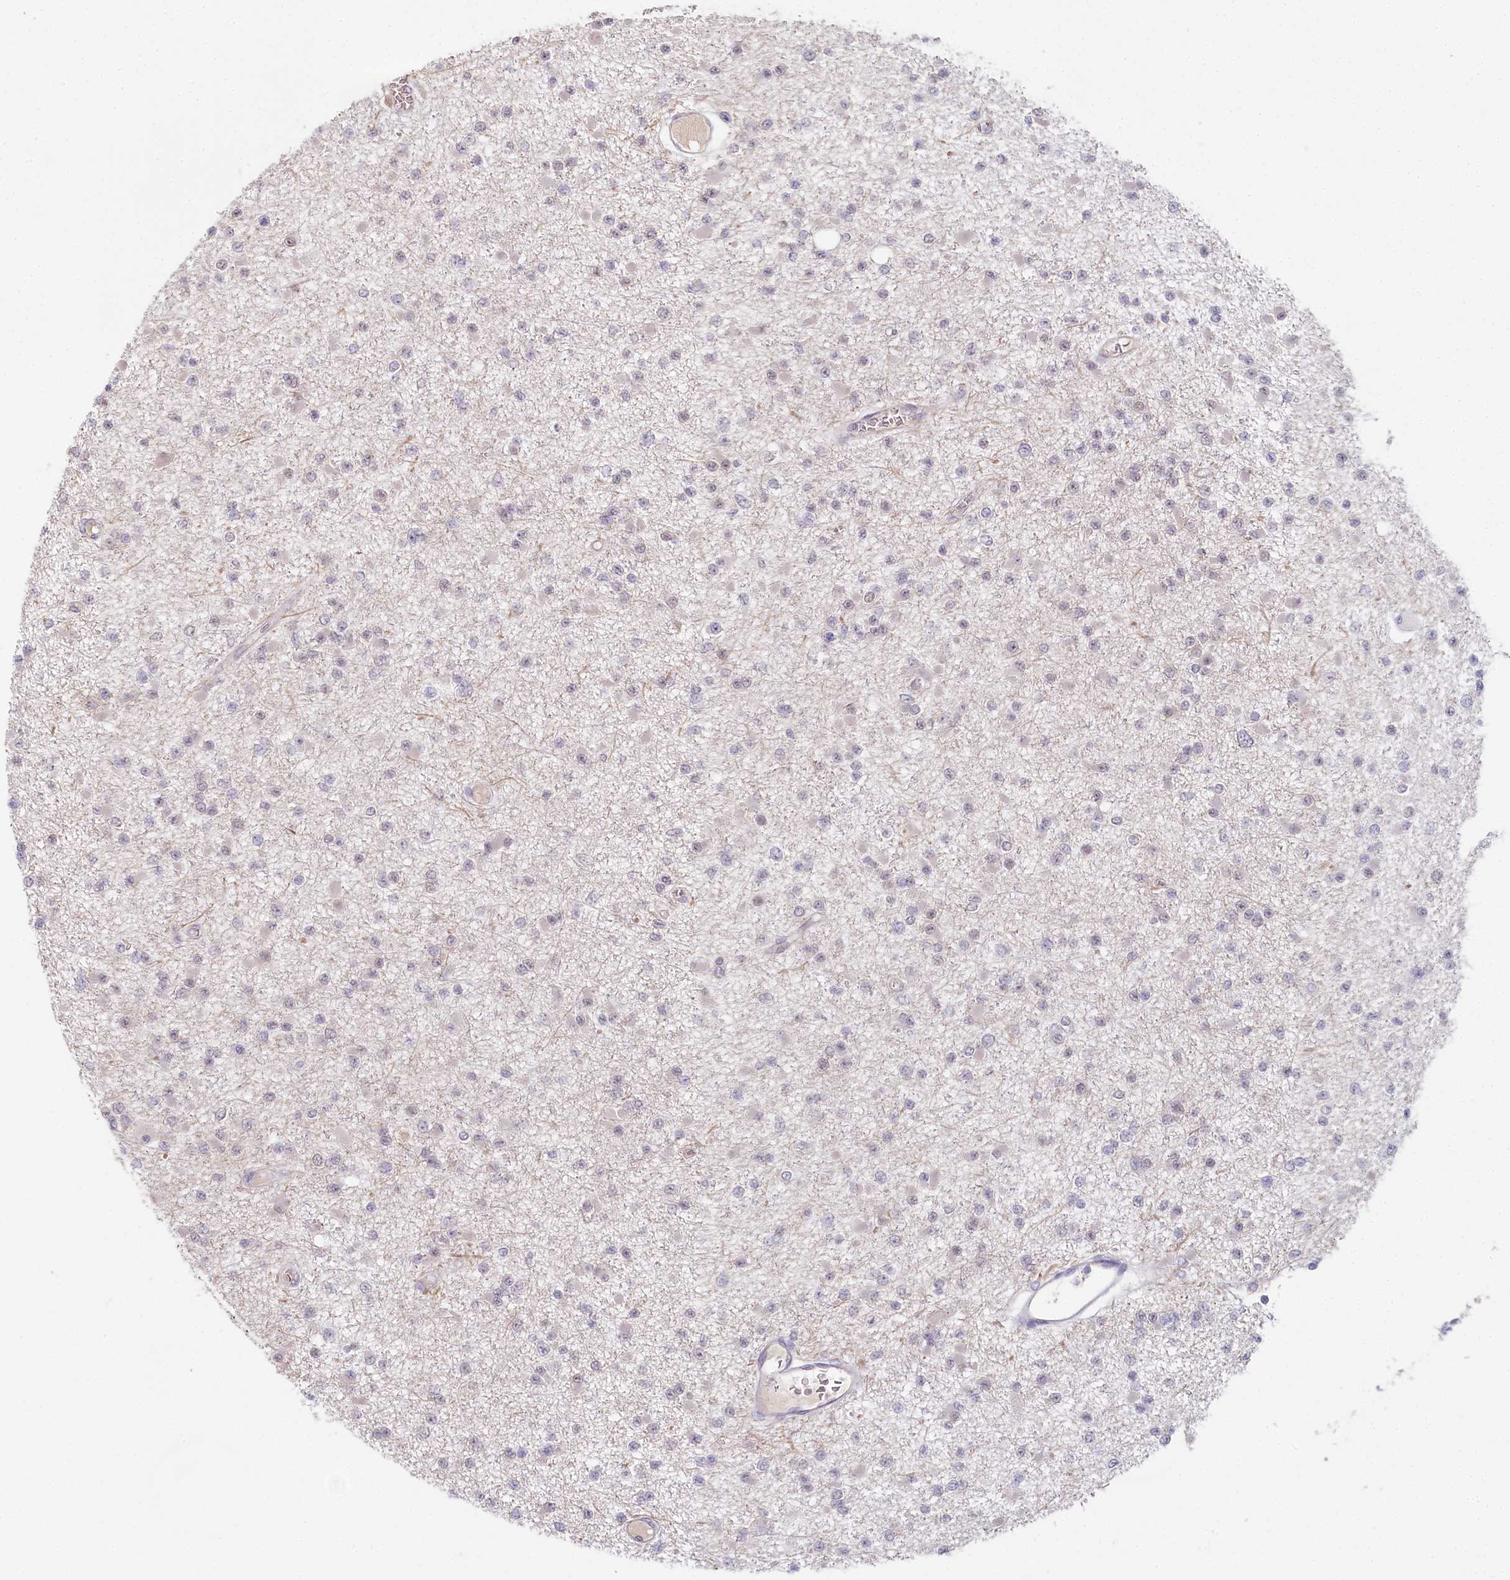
{"staining": {"intensity": "negative", "quantity": "none", "location": "none"}, "tissue": "glioma", "cell_type": "Tumor cells", "image_type": "cancer", "snomed": [{"axis": "morphology", "description": "Glioma, malignant, Low grade"}, {"axis": "topography", "description": "Brain"}], "caption": "An immunohistochemistry (IHC) image of glioma is shown. There is no staining in tumor cells of glioma.", "gene": "AMTN", "patient": {"sex": "female", "age": 22}}